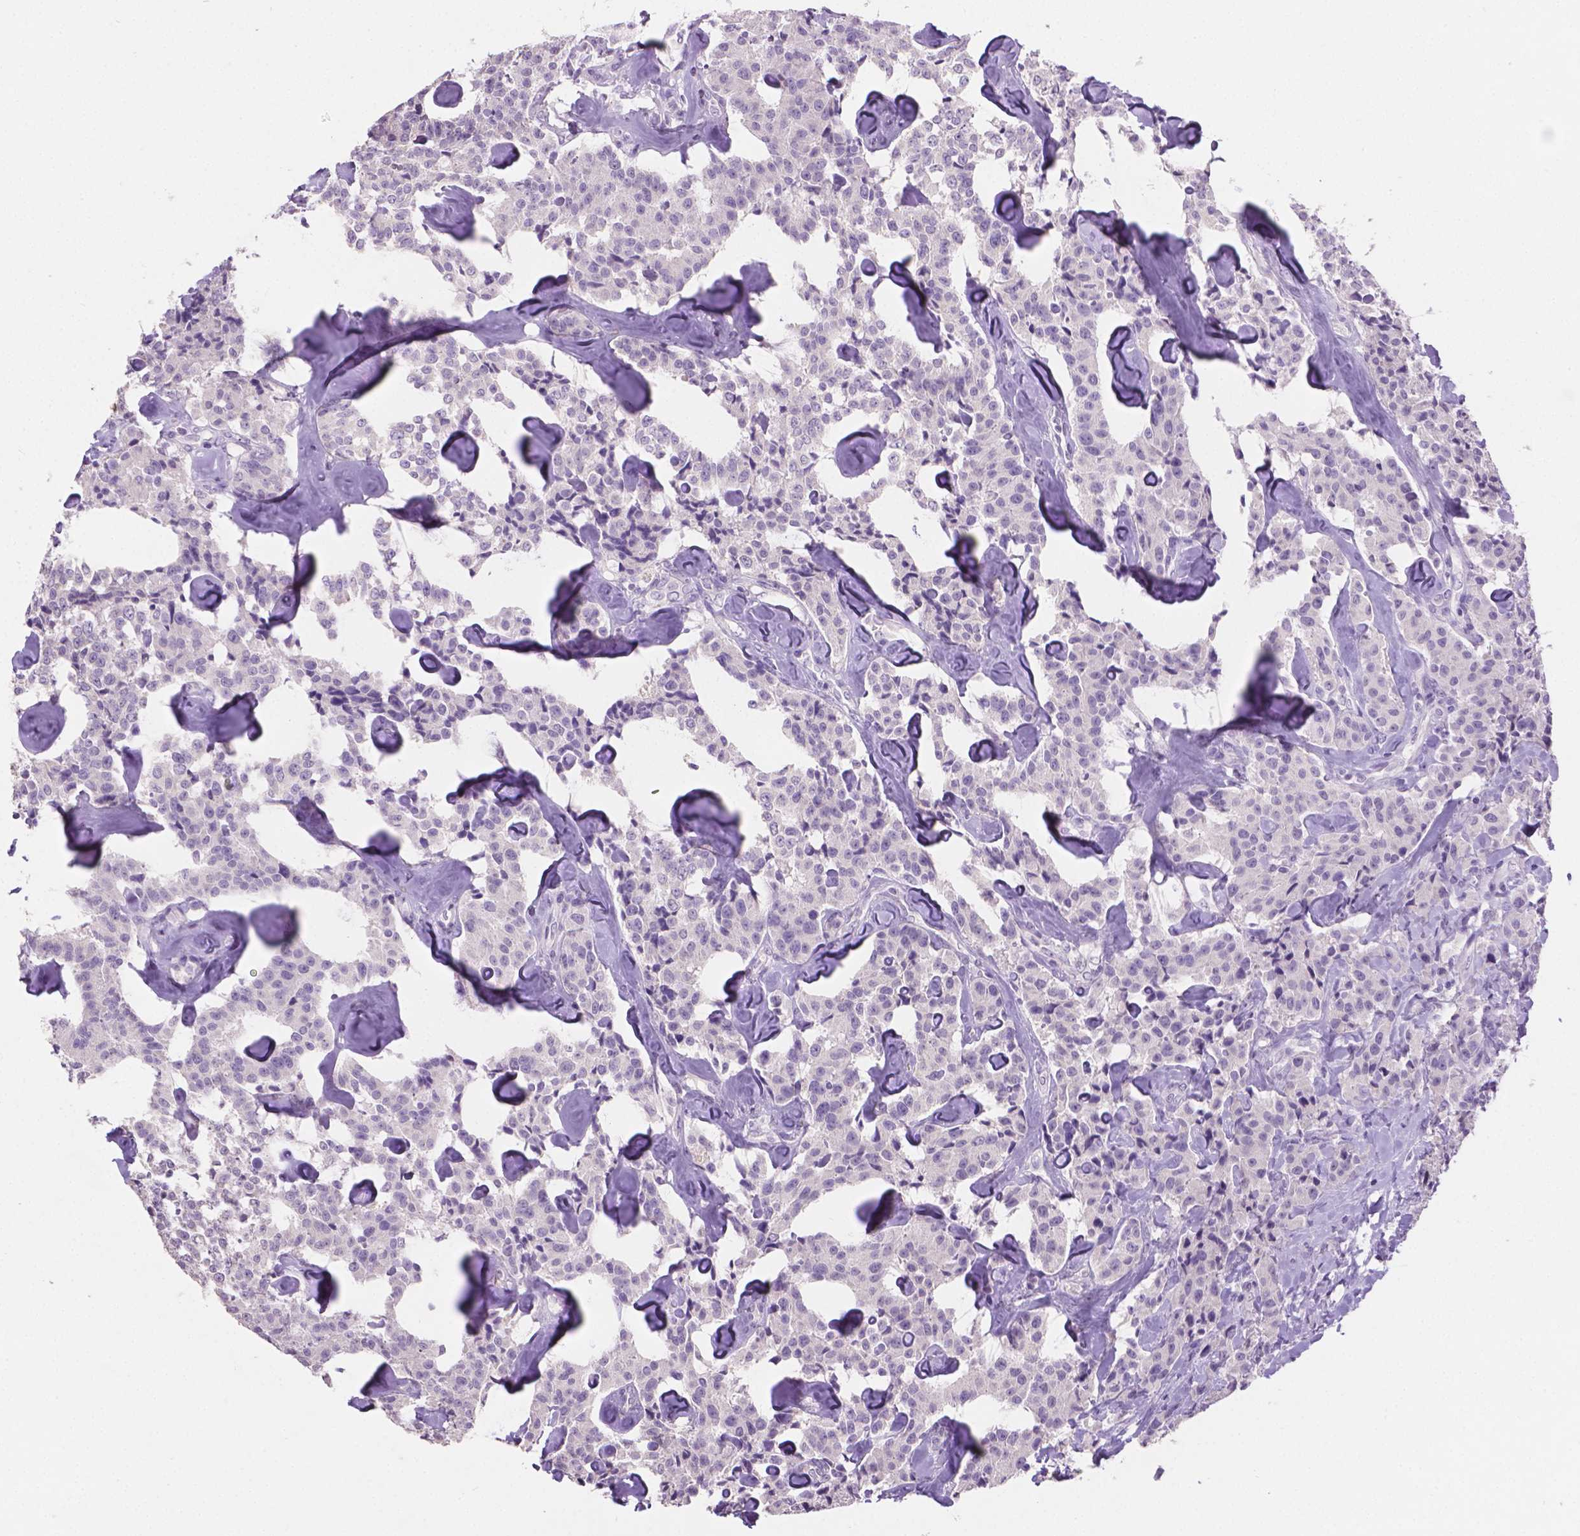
{"staining": {"intensity": "negative", "quantity": "none", "location": "none"}, "tissue": "carcinoid", "cell_type": "Tumor cells", "image_type": "cancer", "snomed": [{"axis": "morphology", "description": "Carcinoid, malignant, NOS"}, {"axis": "topography", "description": "Pancreas"}], "caption": "The micrograph exhibits no staining of tumor cells in carcinoid.", "gene": "TNNI2", "patient": {"sex": "male", "age": 41}}